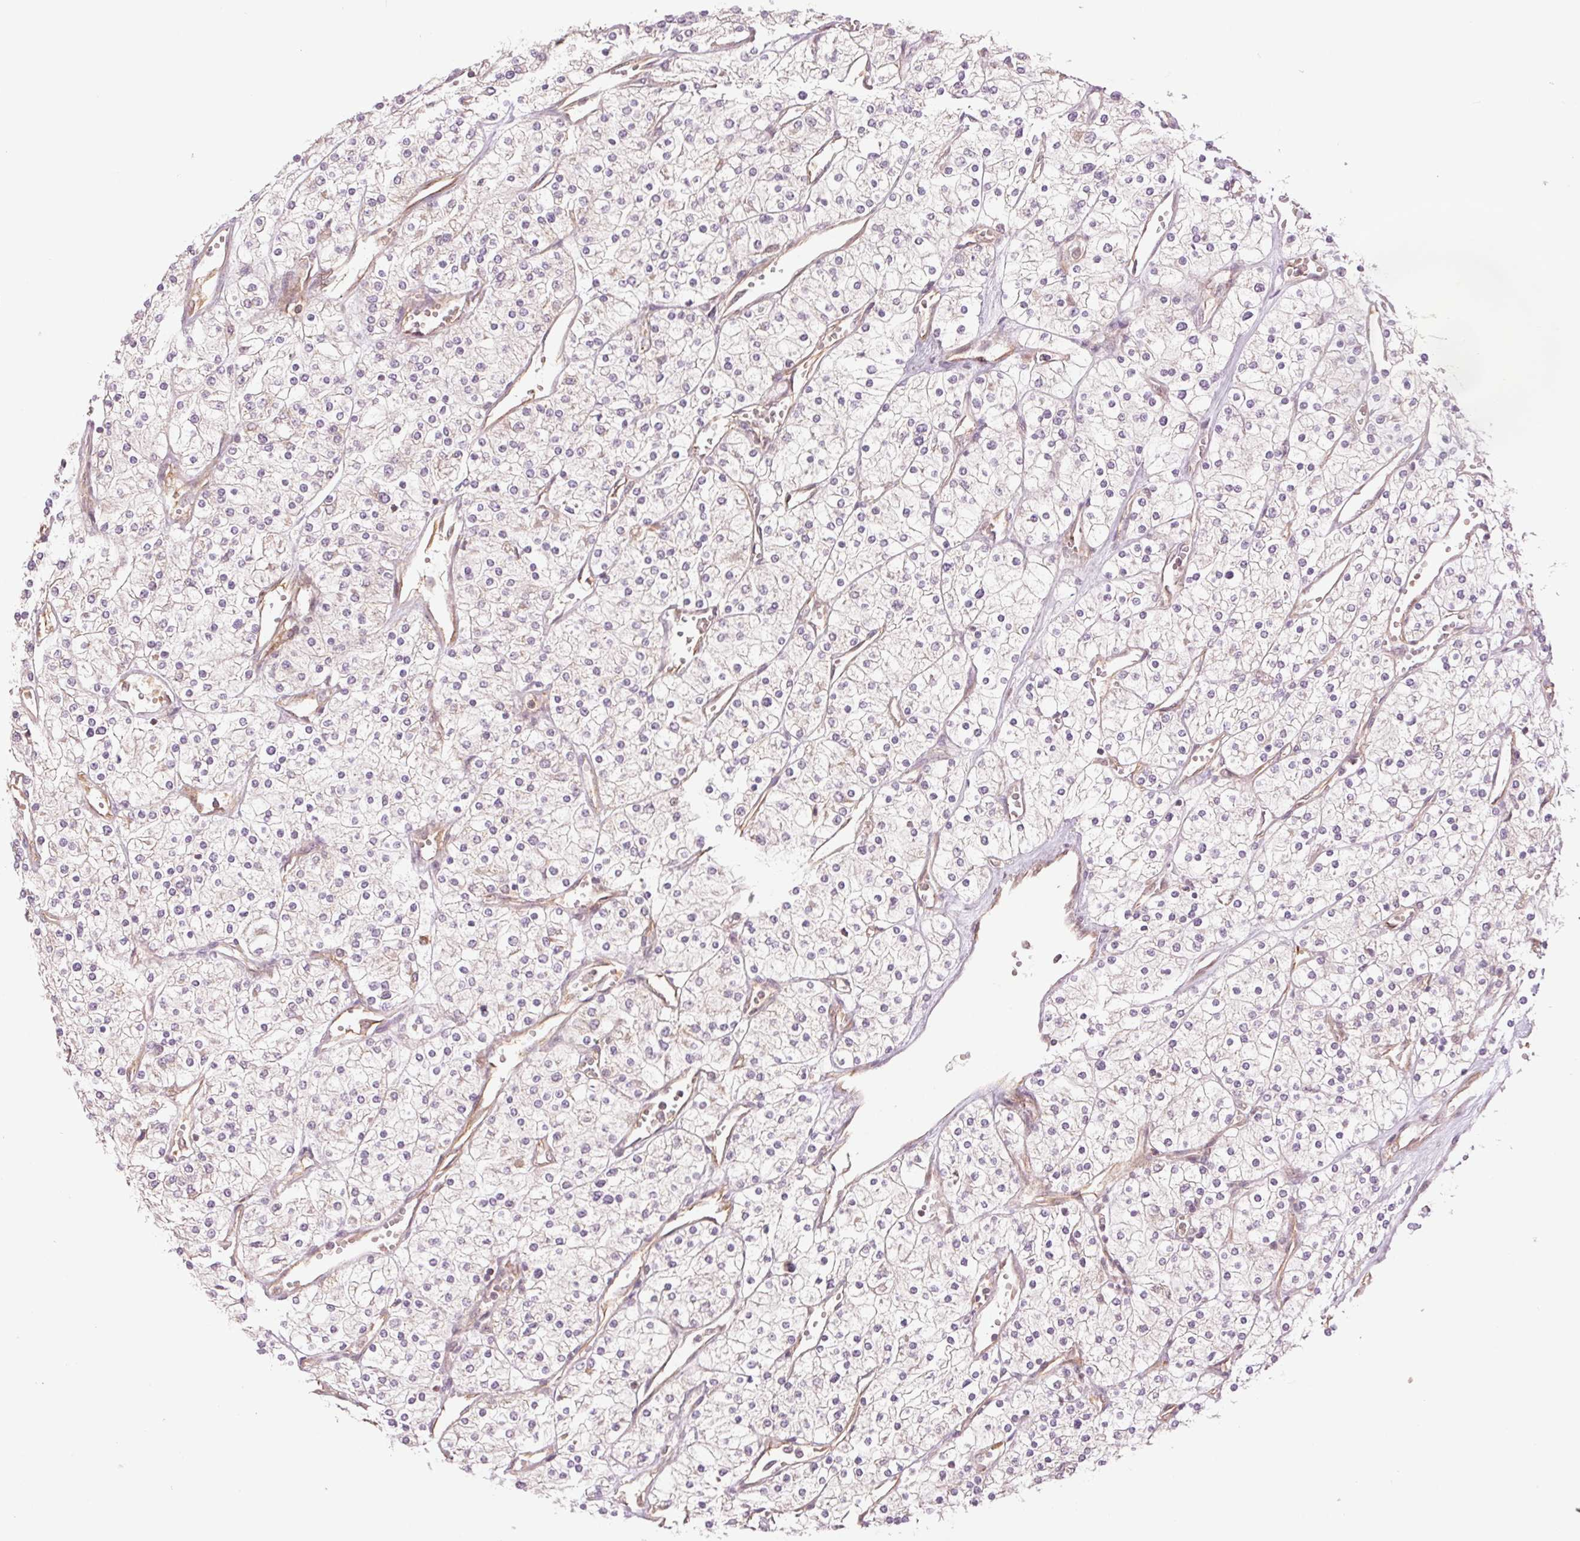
{"staining": {"intensity": "negative", "quantity": "none", "location": "none"}, "tissue": "renal cancer", "cell_type": "Tumor cells", "image_type": "cancer", "snomed": [{"axis": "morphology", "description": "Adenocarcinoma, NOS"}, {"axis": "topography", "description": "Kidney"}], "caption": "Tumor cells are negative for protein expression in human renal cancer (adenocarcinoma). (Brightfield microscopy of DAB immunohistochemistry (IHC) at high magnification).", "gene": "STARD7", "patient": {"sex": "male", "age": 80}}